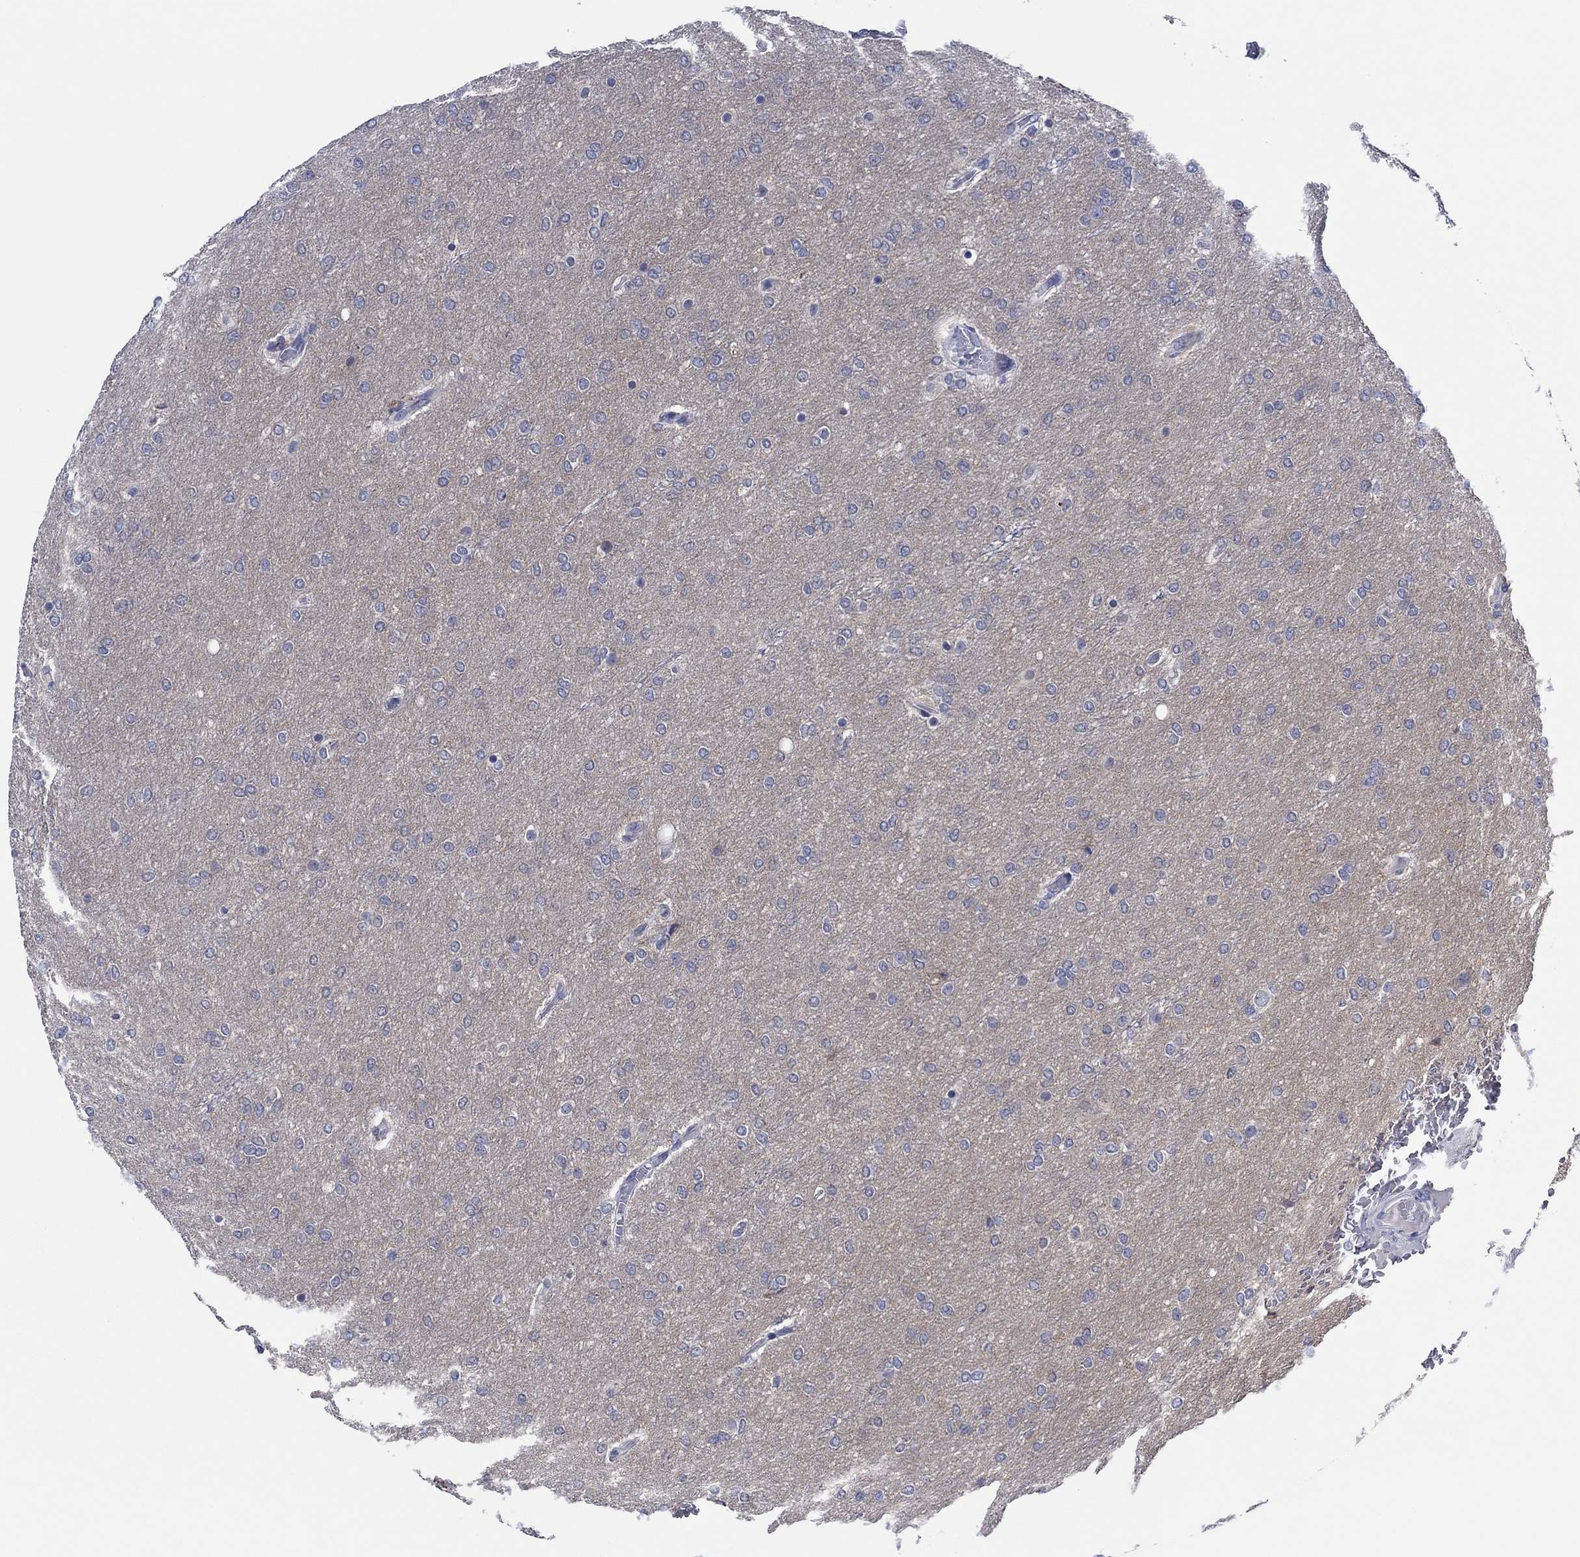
{"staining": {"intensity": "negative", "quantity": "none", "location": "none"}, "tissue": "glioma", "cell_type": "Tumor cells", "image_type": "cancer", "snomed": [{"axis": "morphology", "description": "Glioma, malignant, High grade"}, {"axis": "topography", "description": "Brain"}], "caption": "The histopathology image shows no significant staining in tumor cells of malignant glioma (high-grade).", "gene": "PRRT3", "patient": {"sex": "female", "age": 61}}